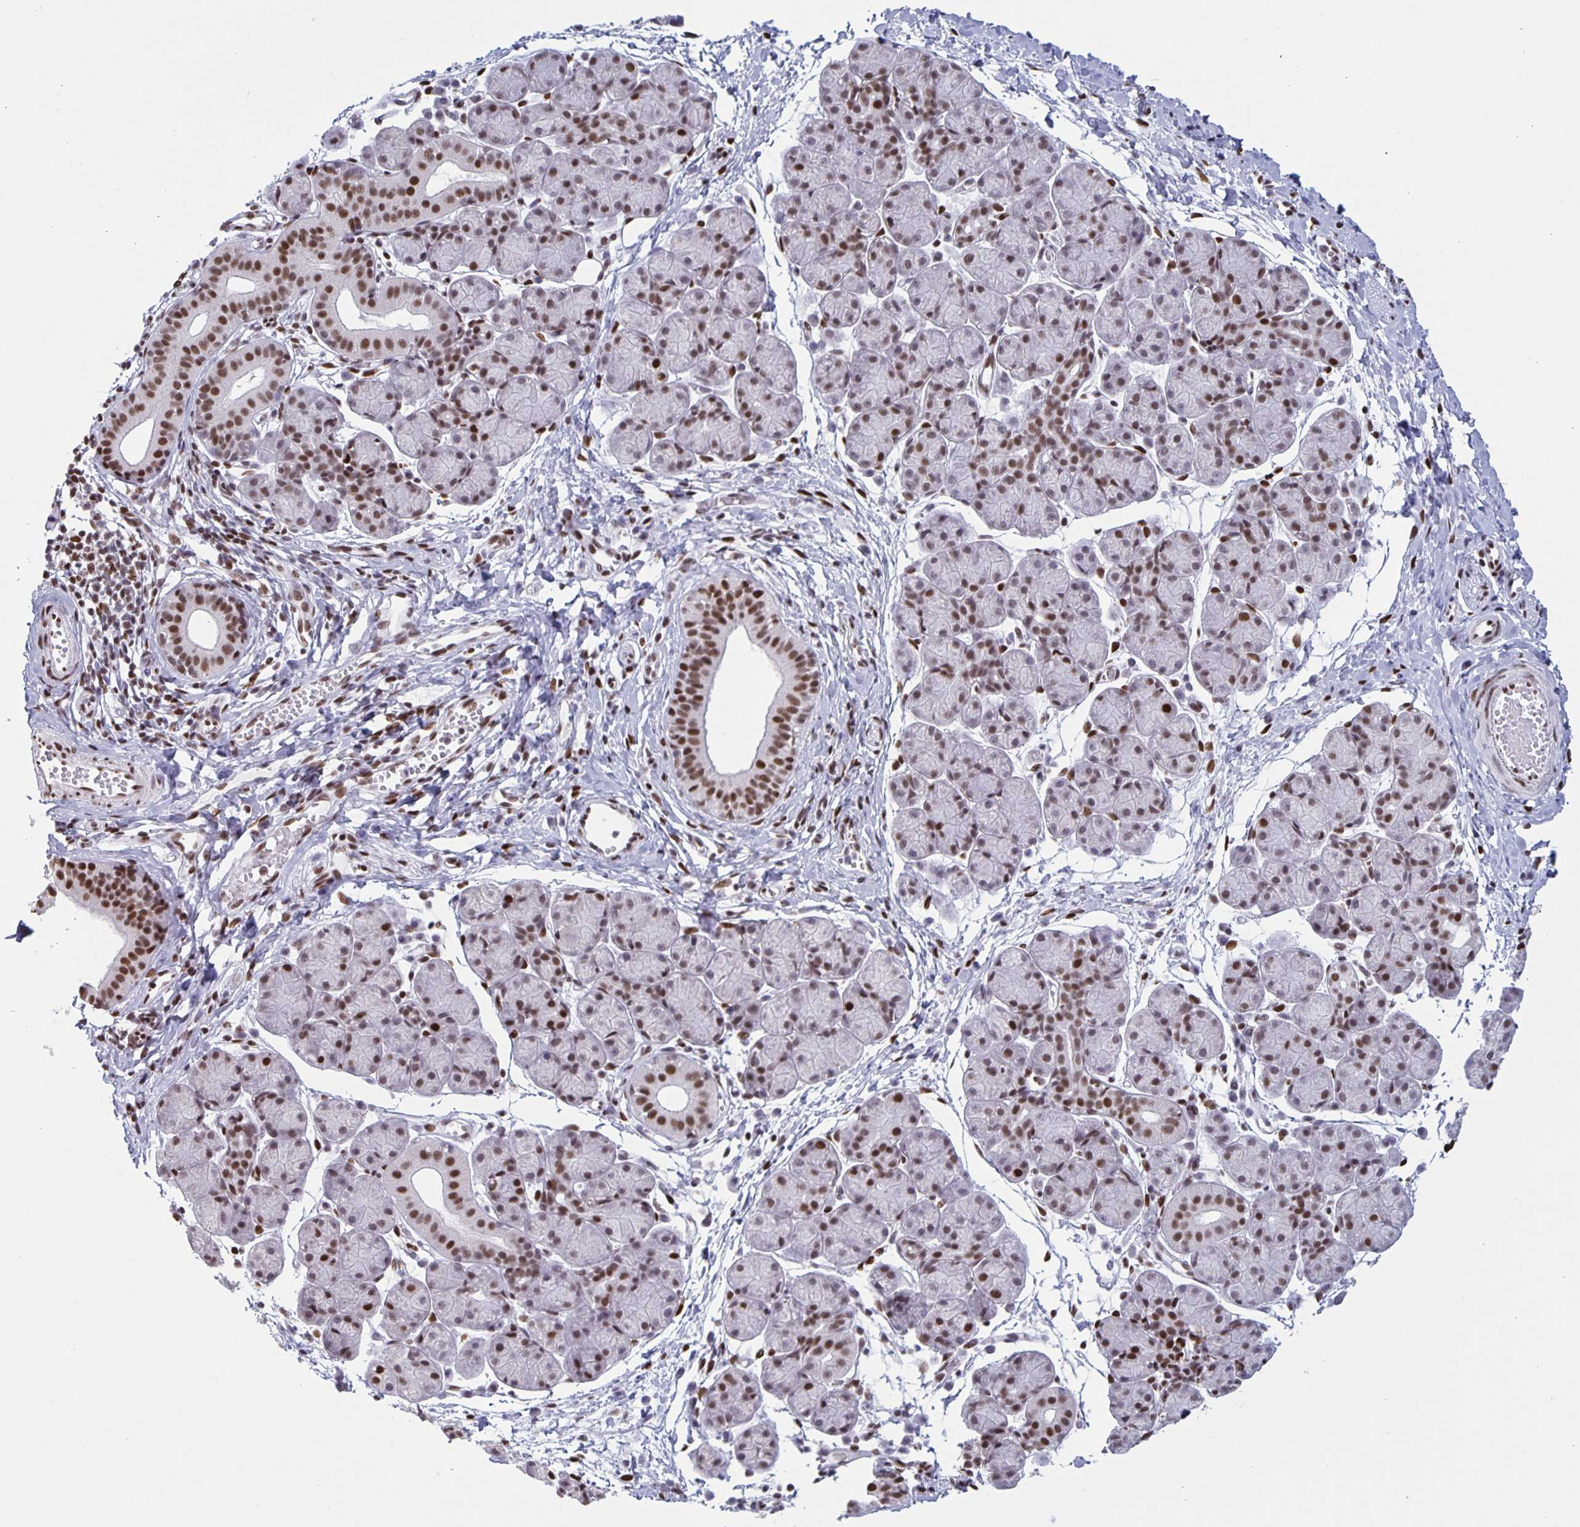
{"staining": {"intensity": "moderate", "quantity": "25%-75%", "location": "nuclear"}, "tissue": "salivary gland", "cell_type": "Glandular cells", "image_type": "normal", "snomed": [{"axis": "morphology", "description": "Normal tissue, NOS"}, {"axis": "morphology", "description": "Inflammation, NOS"}, {"axis": "topography", "description": "Lymph node"}, {"axis": "topography", "description": "Salivary gland"}], "caption": "Glandular cells display medium levels of moderate nuclear staining in approximately 25%-75% of cells in unremarkable human salivary gland.", "gene": "JUND", "patient": {"sex": "male", "age": 3}}